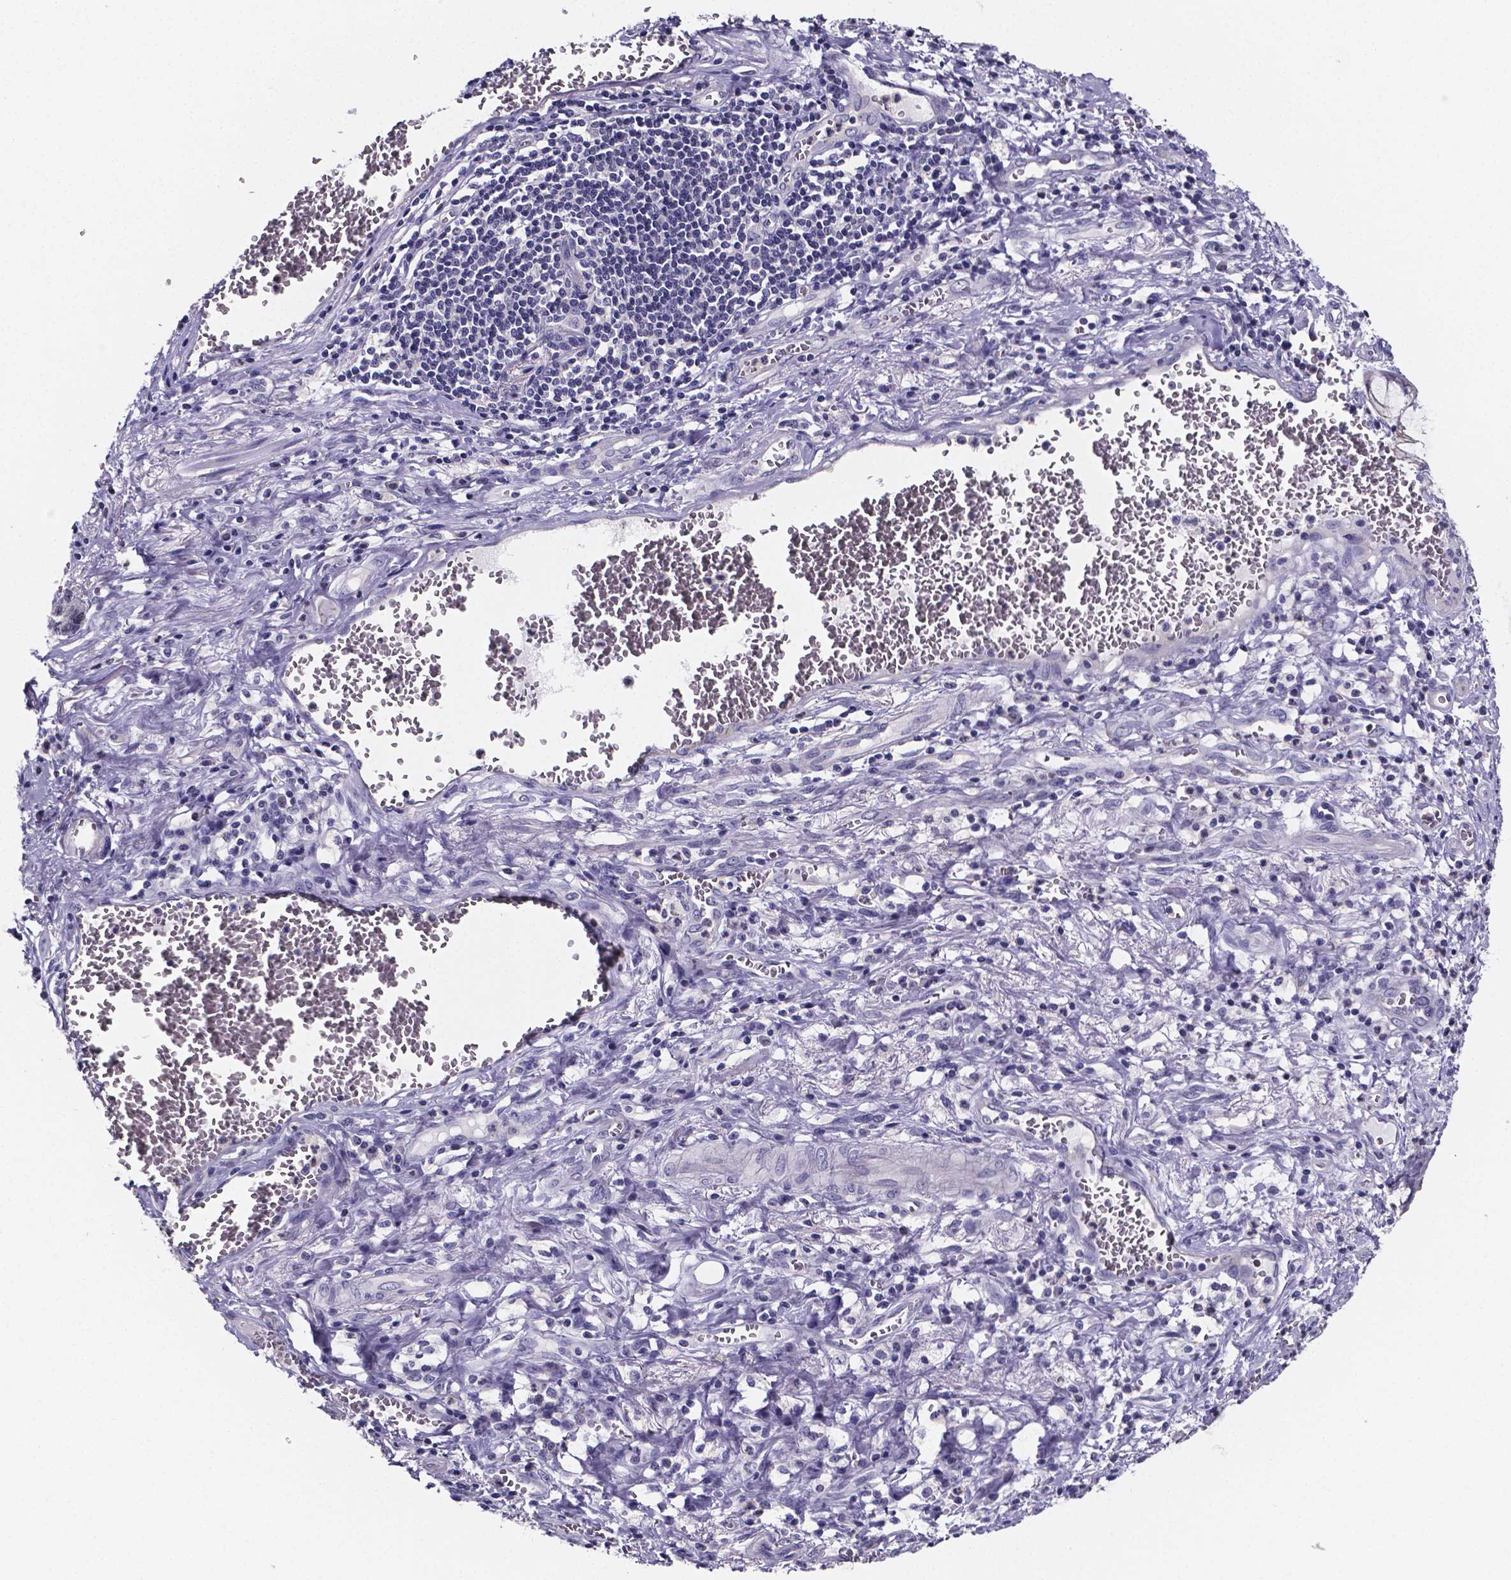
{"staining": {"intensity": "negative", "quantity": "none", "location": "none"}, "tissue": "stomach cancer", "cell_type": "Tumor cells", "image_type": "cancer", "snomed": [{"axis": "morphology", "description": "Normal tissue, NOS"}, {"axis": "morphology", "description": "Adenocarcinoma, NOS"}, {"axis": "topography", "description": "Esophagus"}, {"axis": "topography", "description": "Stomach, upper"}], "caption": "This is an immunohistochemistry photomicrograph of human stomach adenocarcinoma. There is no staining in tumor cells.", "gene": "IZUMO1", "patient": {"sex": "male", "age": 74}}